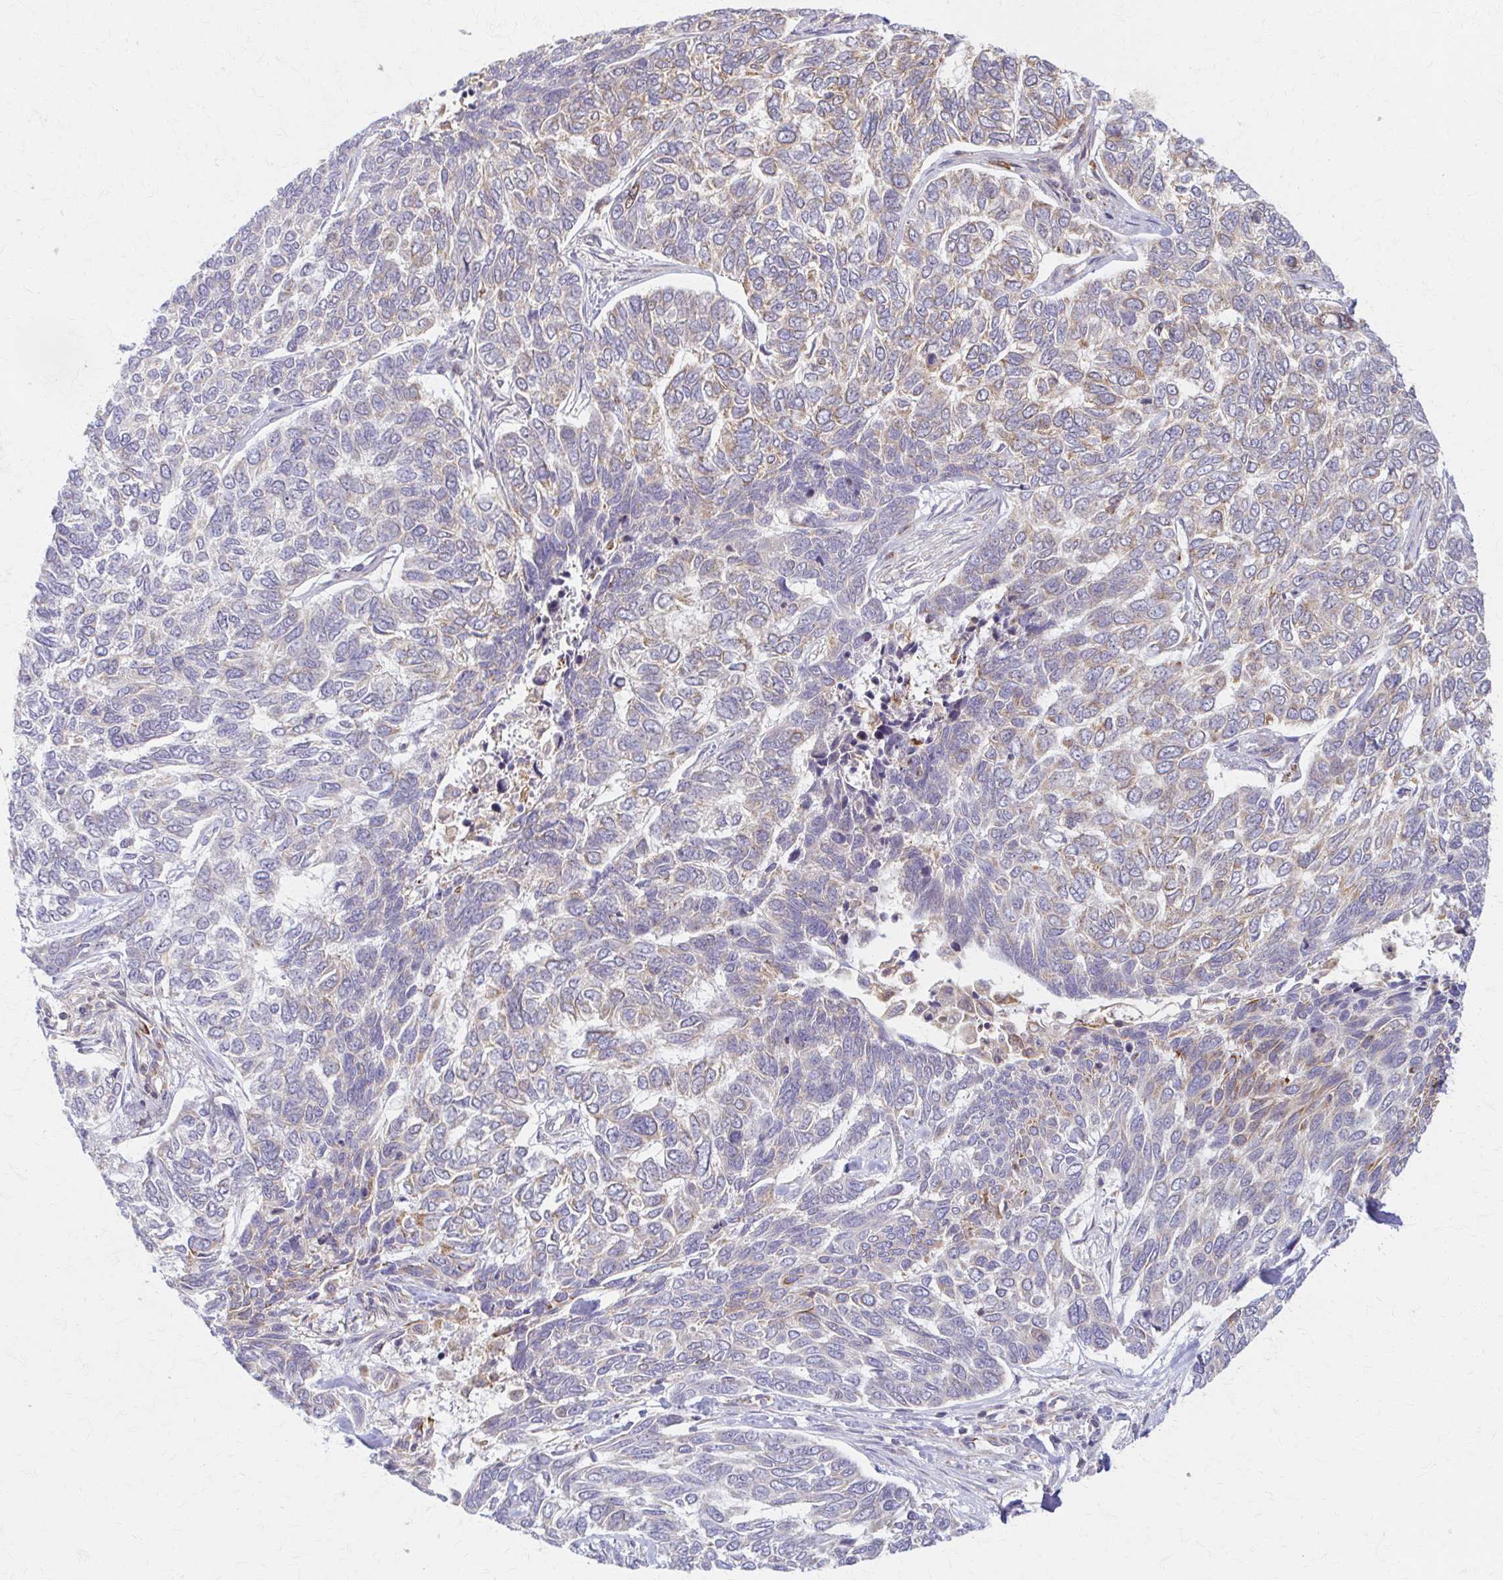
{"staining": {"intensity": "weak", "quantity": "25%-75%", "location": "cytoplasmic/membranous"}, "tissue": "skin cancer", "cell_type": "Tumor cells", "image_type": "cancer", "snomed": [{"axis": "morphology", "description": "Basal cell carcinoma"}, {"axis": "topography", "description": "Skin"}], "caption": "The photomicrograph displays a brown stain indicating the presence of a protein in the cytoplasmic/membranous of tumor cells in basal cell carcinoma (skin).", "gene": "ARHGAP35", "patient": {"sex": "female", "age": 65}}